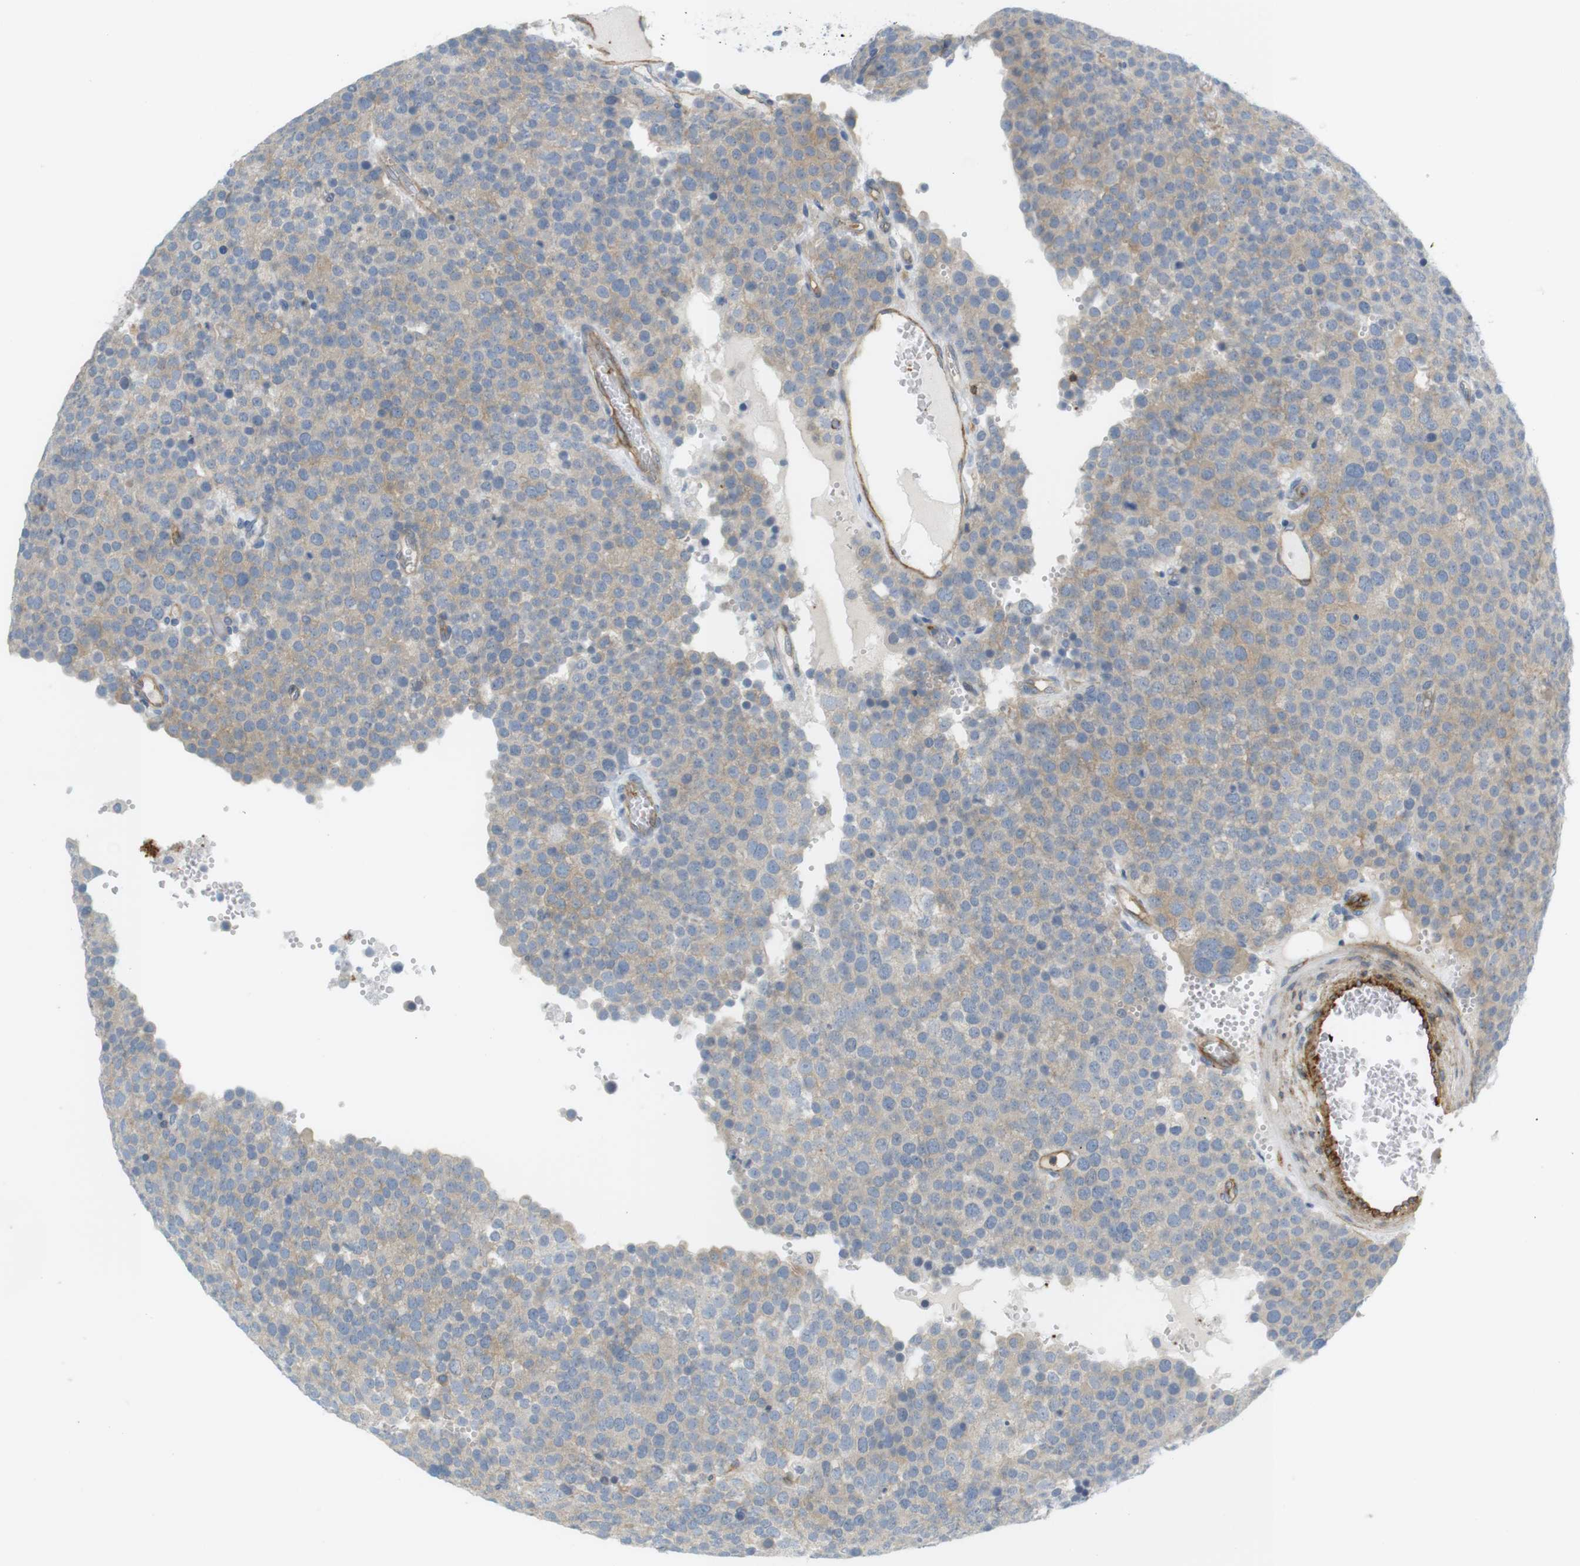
{"staining": {"intensity": "weak", "quantity": "25%-75%", "location": "cytoplasmic/membranous"}, "tissue": "testis cancer", "cell_type": "Tumor cells", "image_type": "cancer", "snomed": [{"axis": "morphology", "description": "Normal tissue, NOS"}, {"axis": "morphology", "description": "Seminoma, NOS"}, {"axis": "topography", "description": "Testis"}], "caption": "Immunohistochemistry (DAB) staining of testis seminoma reveals weak cytoplasmic/membranous protein positivity in about 25%-75% of tumor cells. The staining is performed using DAB brown chromogen to label protein expression. The nuclei are counter-stained blue using hematoxylin.", "gene": "F2R", "patient": {"sex": "male", "age": 71}}